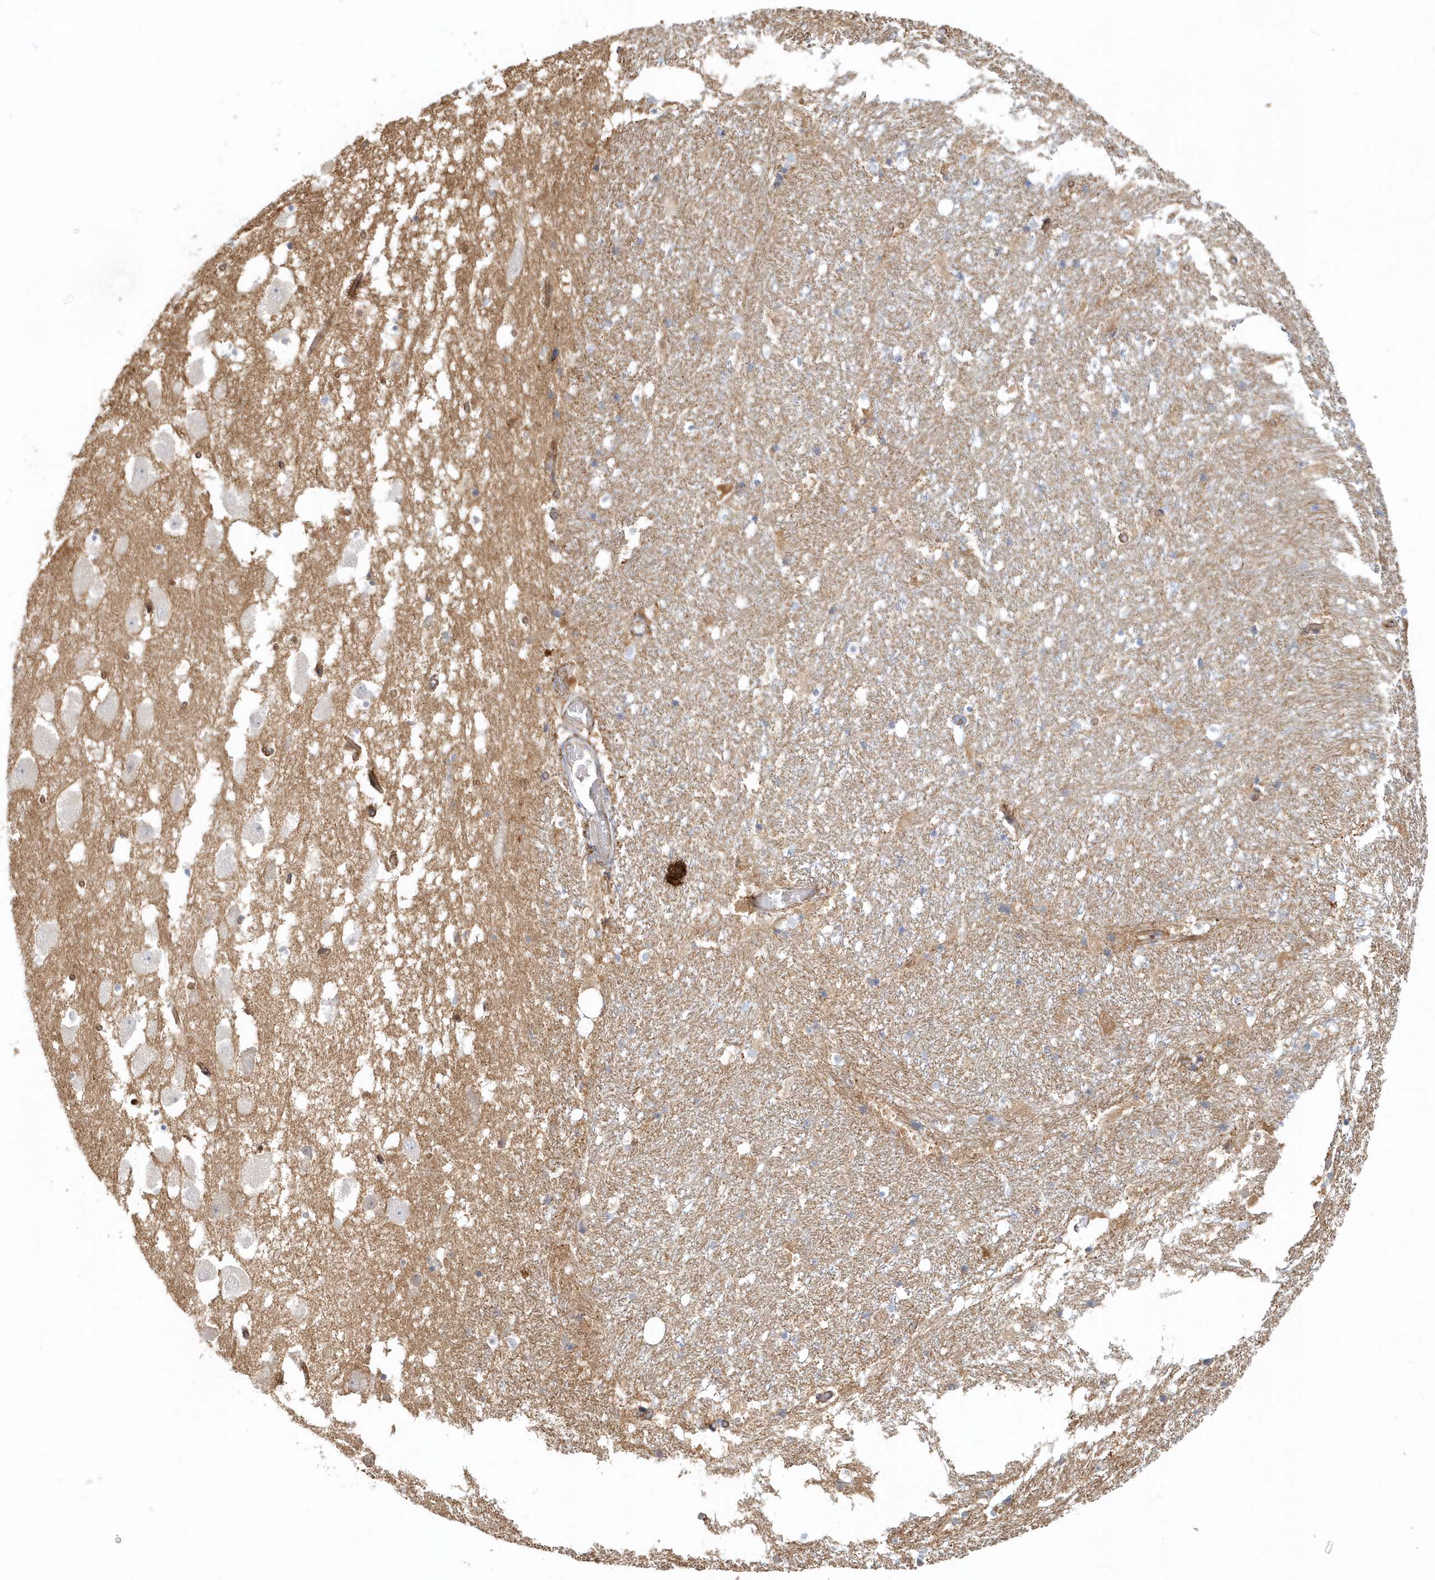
{"staining": {"intensity": "weak", "quantity": "<25%", "location": "cytoplasmic/membranous"}, "tissue": "hippocampus", "cell_type": "Glial cells", "image_type": "normal", "snomed": [{"axis": "morphology", "description": "Normal tissue, NOS"}, {"axis": "topography", "description": "Hippocampus"}], "caption": "This is an immunohistochemistry photomicrograph of benign hippocampus. There is no expression in glial cells.", "gene": "DNAH1", "patient": {"sex": "female", "age": 52}}